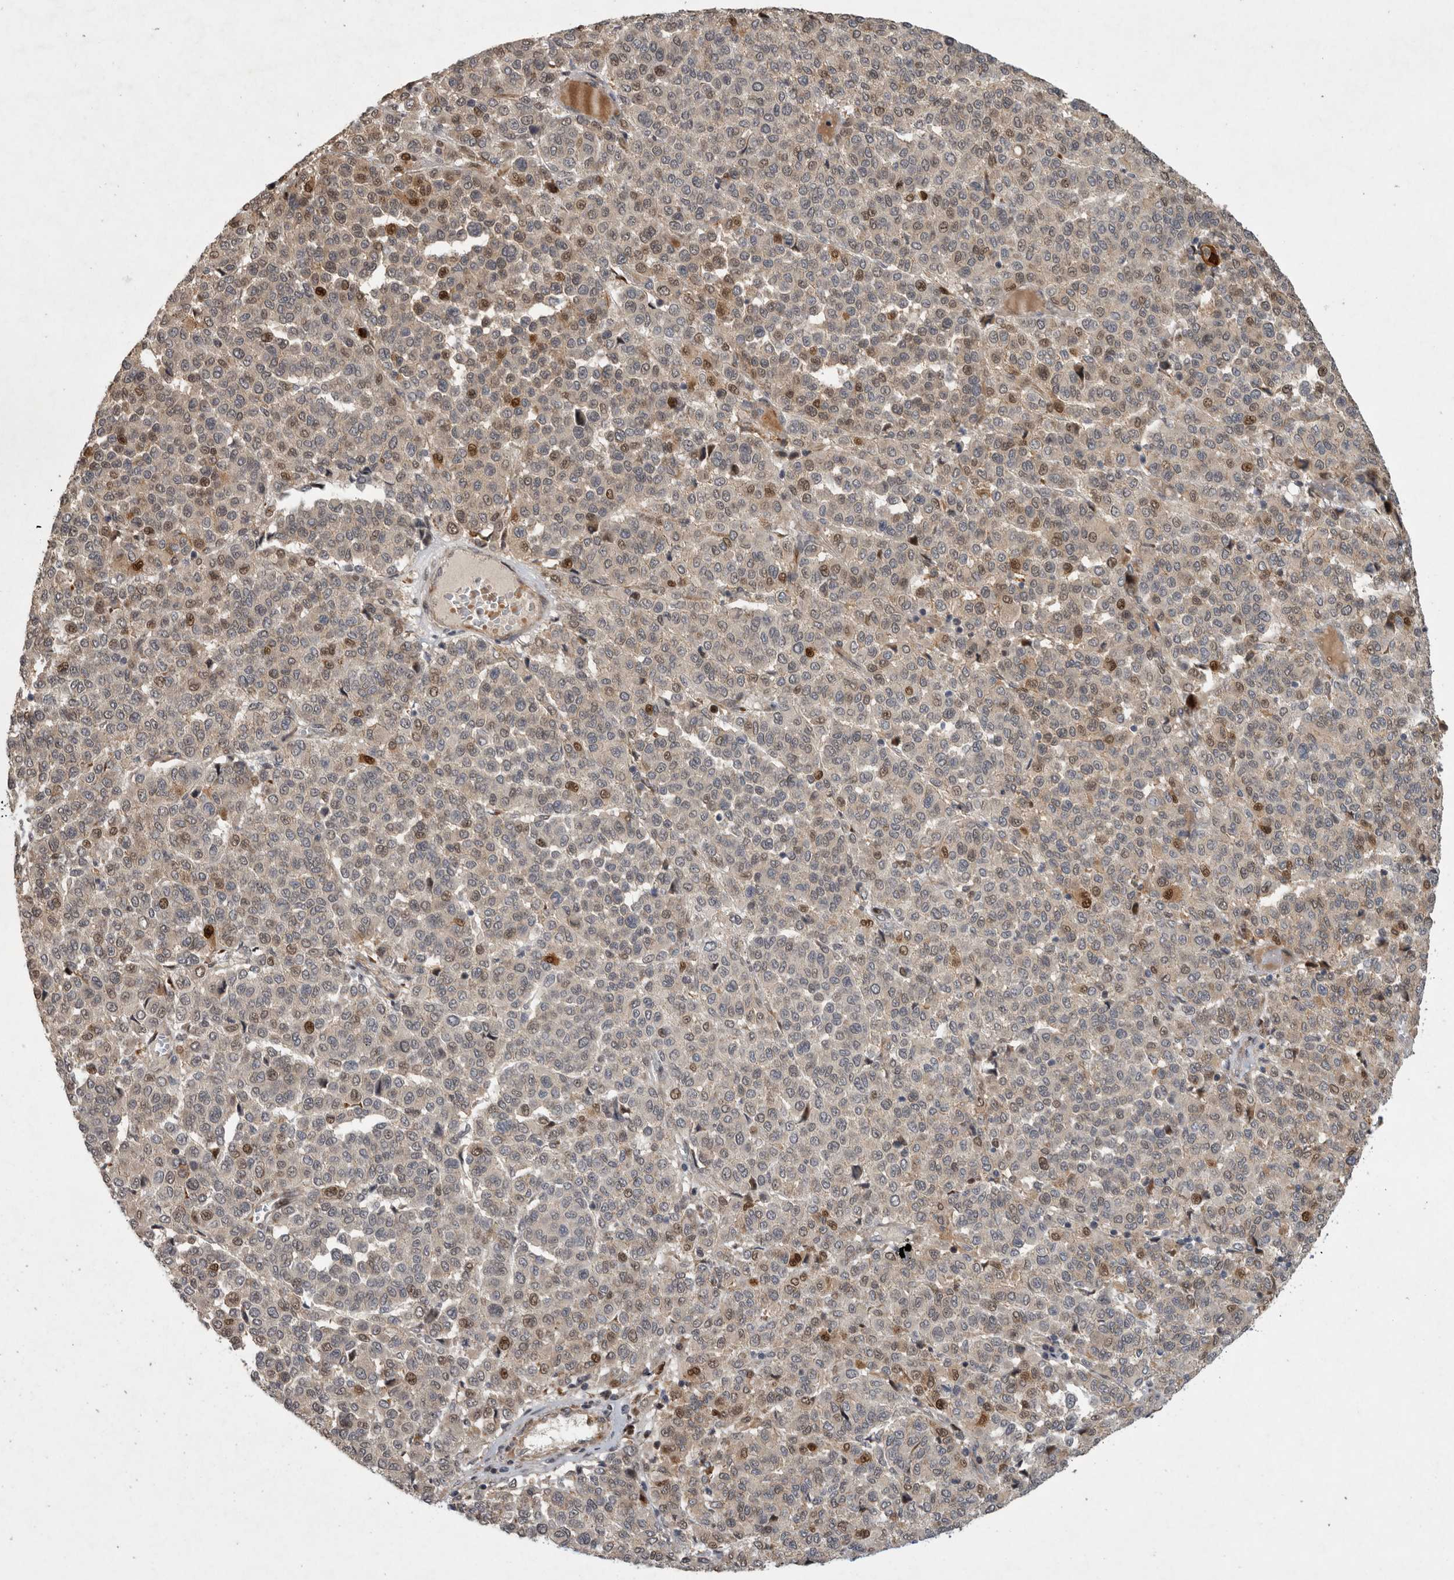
{"staining": {"intensity": "moderate", "quantity": "<25%", "location": "cytoplasmic/membranous,nuclear"}, "tissue": "melanoma", "cell_type": "Tumor cells", "image_type": "cancer", "snomed": [{"axis": "morphology", "description": "Malignant melanoma, Metastatic site"}, {"axis": "topography", "description": "Pancreas"}], "caption": "DAB immunohistochemical staining of human melanoma exhibits moderate cytoplasmic/membranous and nuclear protein positivity in about <25% of tumor cells. Ihc stains the protein of interest in brown and the nuclei are stained blue.", "gene": "MPDZ", "patient": {"sex": "female", "age": 30}}